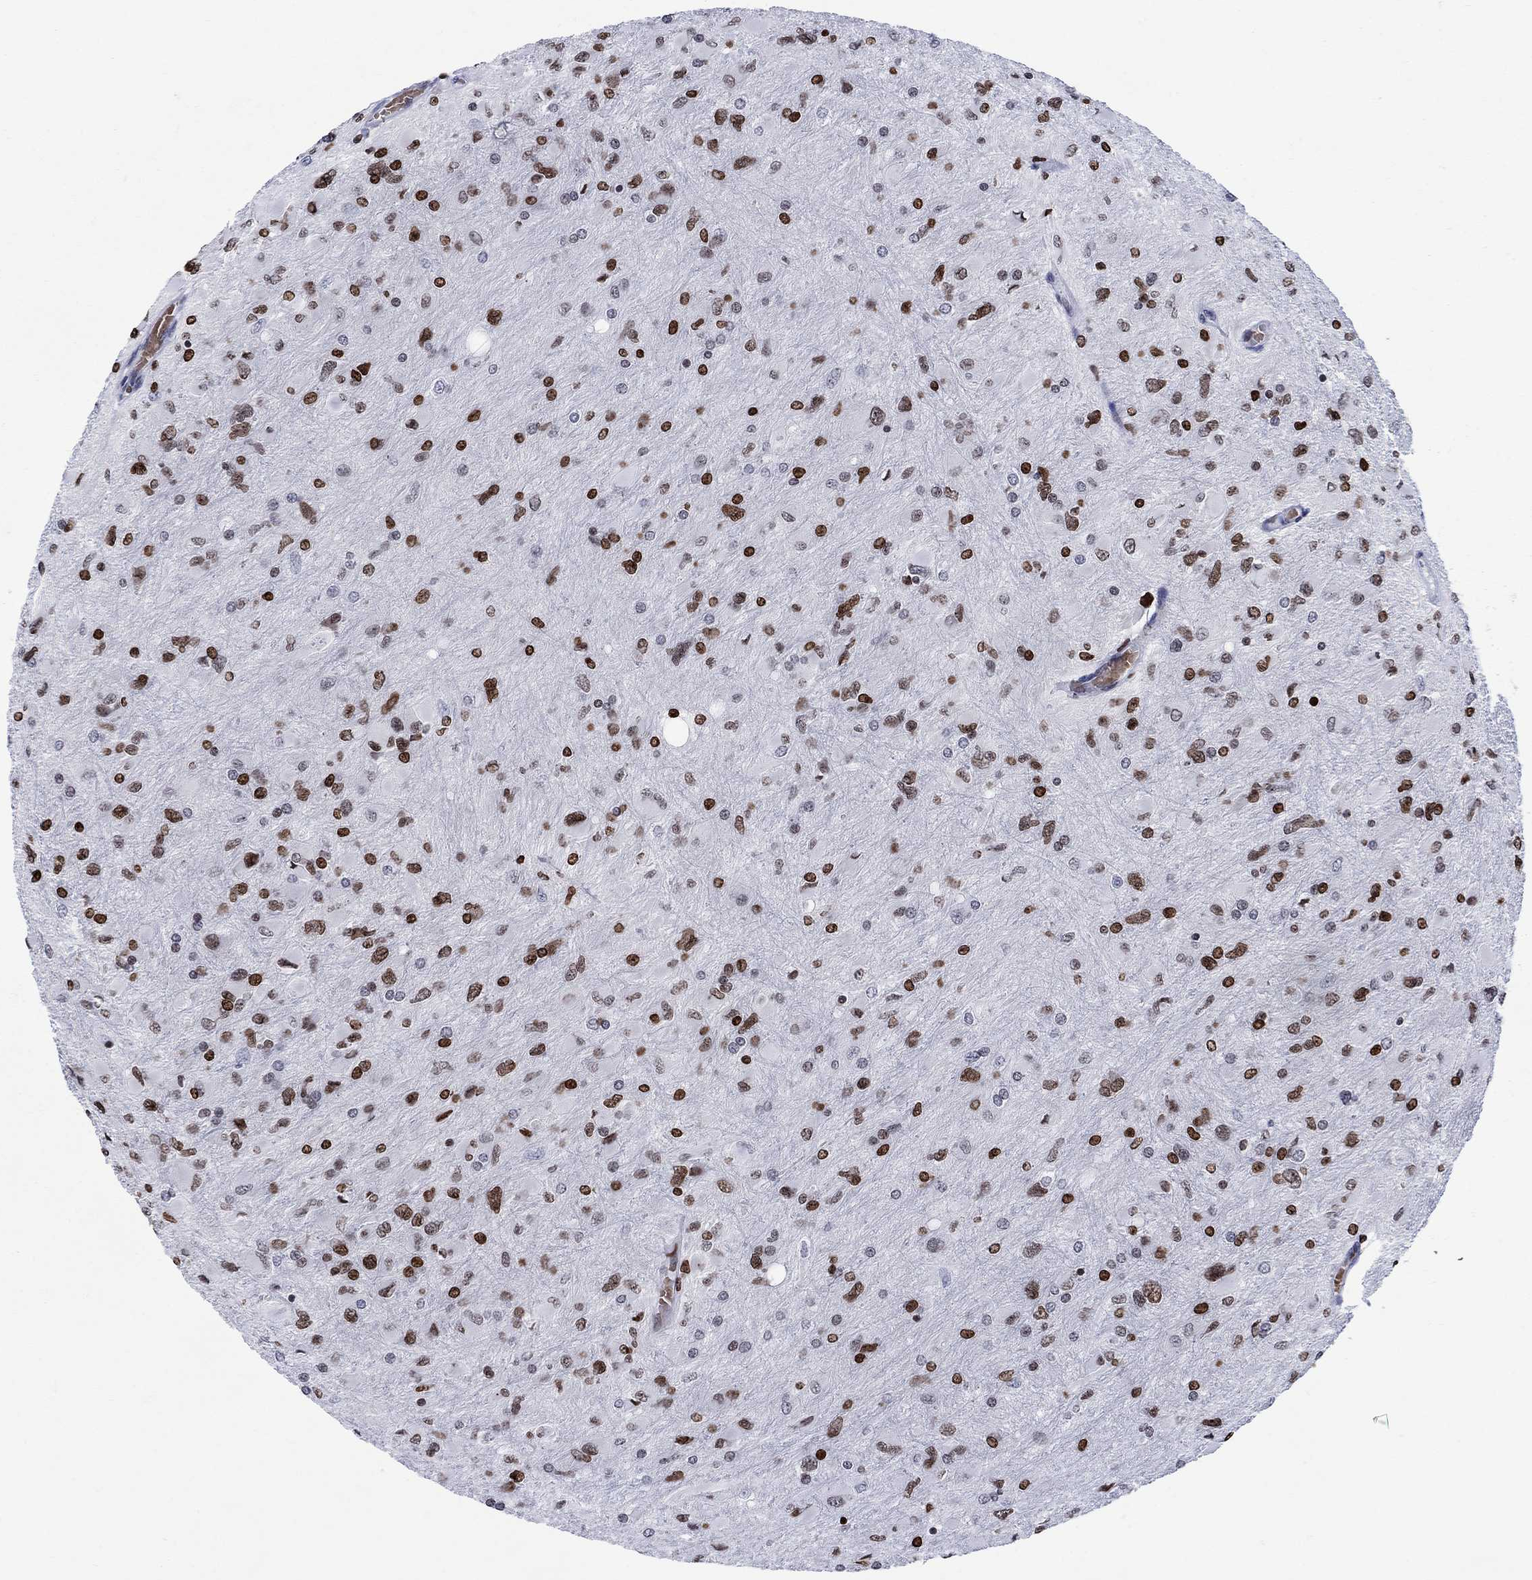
{"staining": {"intensity": "strong", "quantity": "25%-75%", "location": "nuclear"}, "tissue": "glioma", "cell_type": "Tumor cells", "image_type": "cancer", "snomed": [{"axis": "morphology", "description": "Glioma, malignant, High grade"}, {"axis": "topography", "description": "Cerebral cortex"}], "caption": "Immunohistochemical staining of high-grade glioma (malignant) demonstrates high levels of strong nuclear positivity in approximately 25%-75% of tumor cells.", "gene": "HMGA1", "patient": {"sex": "female", "age": 36}}